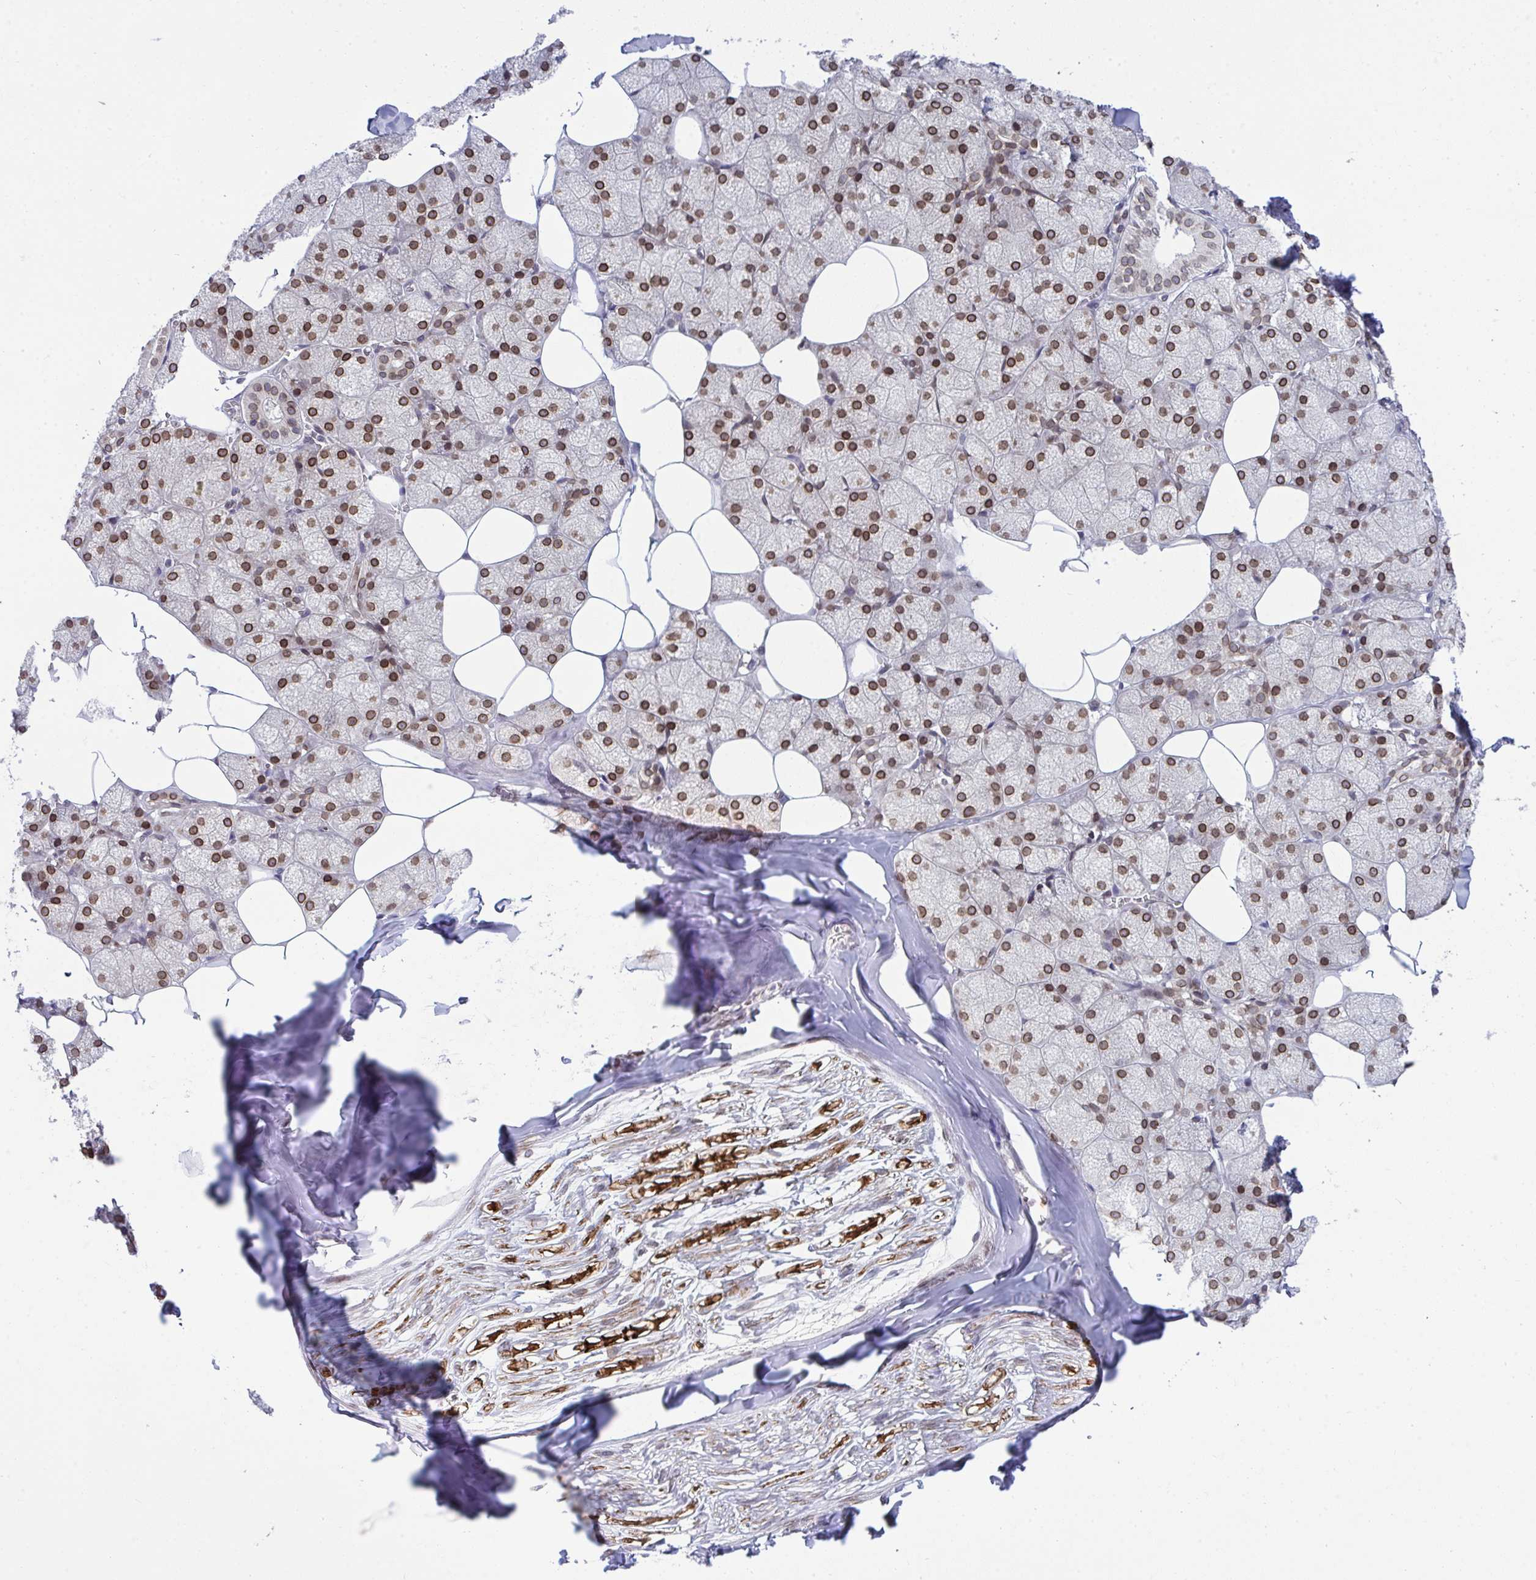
{"staining": {"intensity": "strong", "quantity": "25%-75%", "location": "cytoplasmic/membranous,nuclear"}, "tissue": "salivary gland", "cell_type": "Glandular cells", "image_type": "normal", "snomed": [{"axis": "morphology", "description": "Normal tissue, NOS"}, {"axis": "topography", "description": "Salivary gland"}, {"axis": "topography", "description": "Peripheral nerve tissue"}], "caption": "Immunohistochemistry histopathology image of unremarkable salivary gland stained for a protein (brown), which shows high levels of strong cytoplasmic/membranous,nuclear positivity in about 25%-75% of glandular cells.", "gene": "RANBP2", "patient": {"sex": "male", "age": 38}}